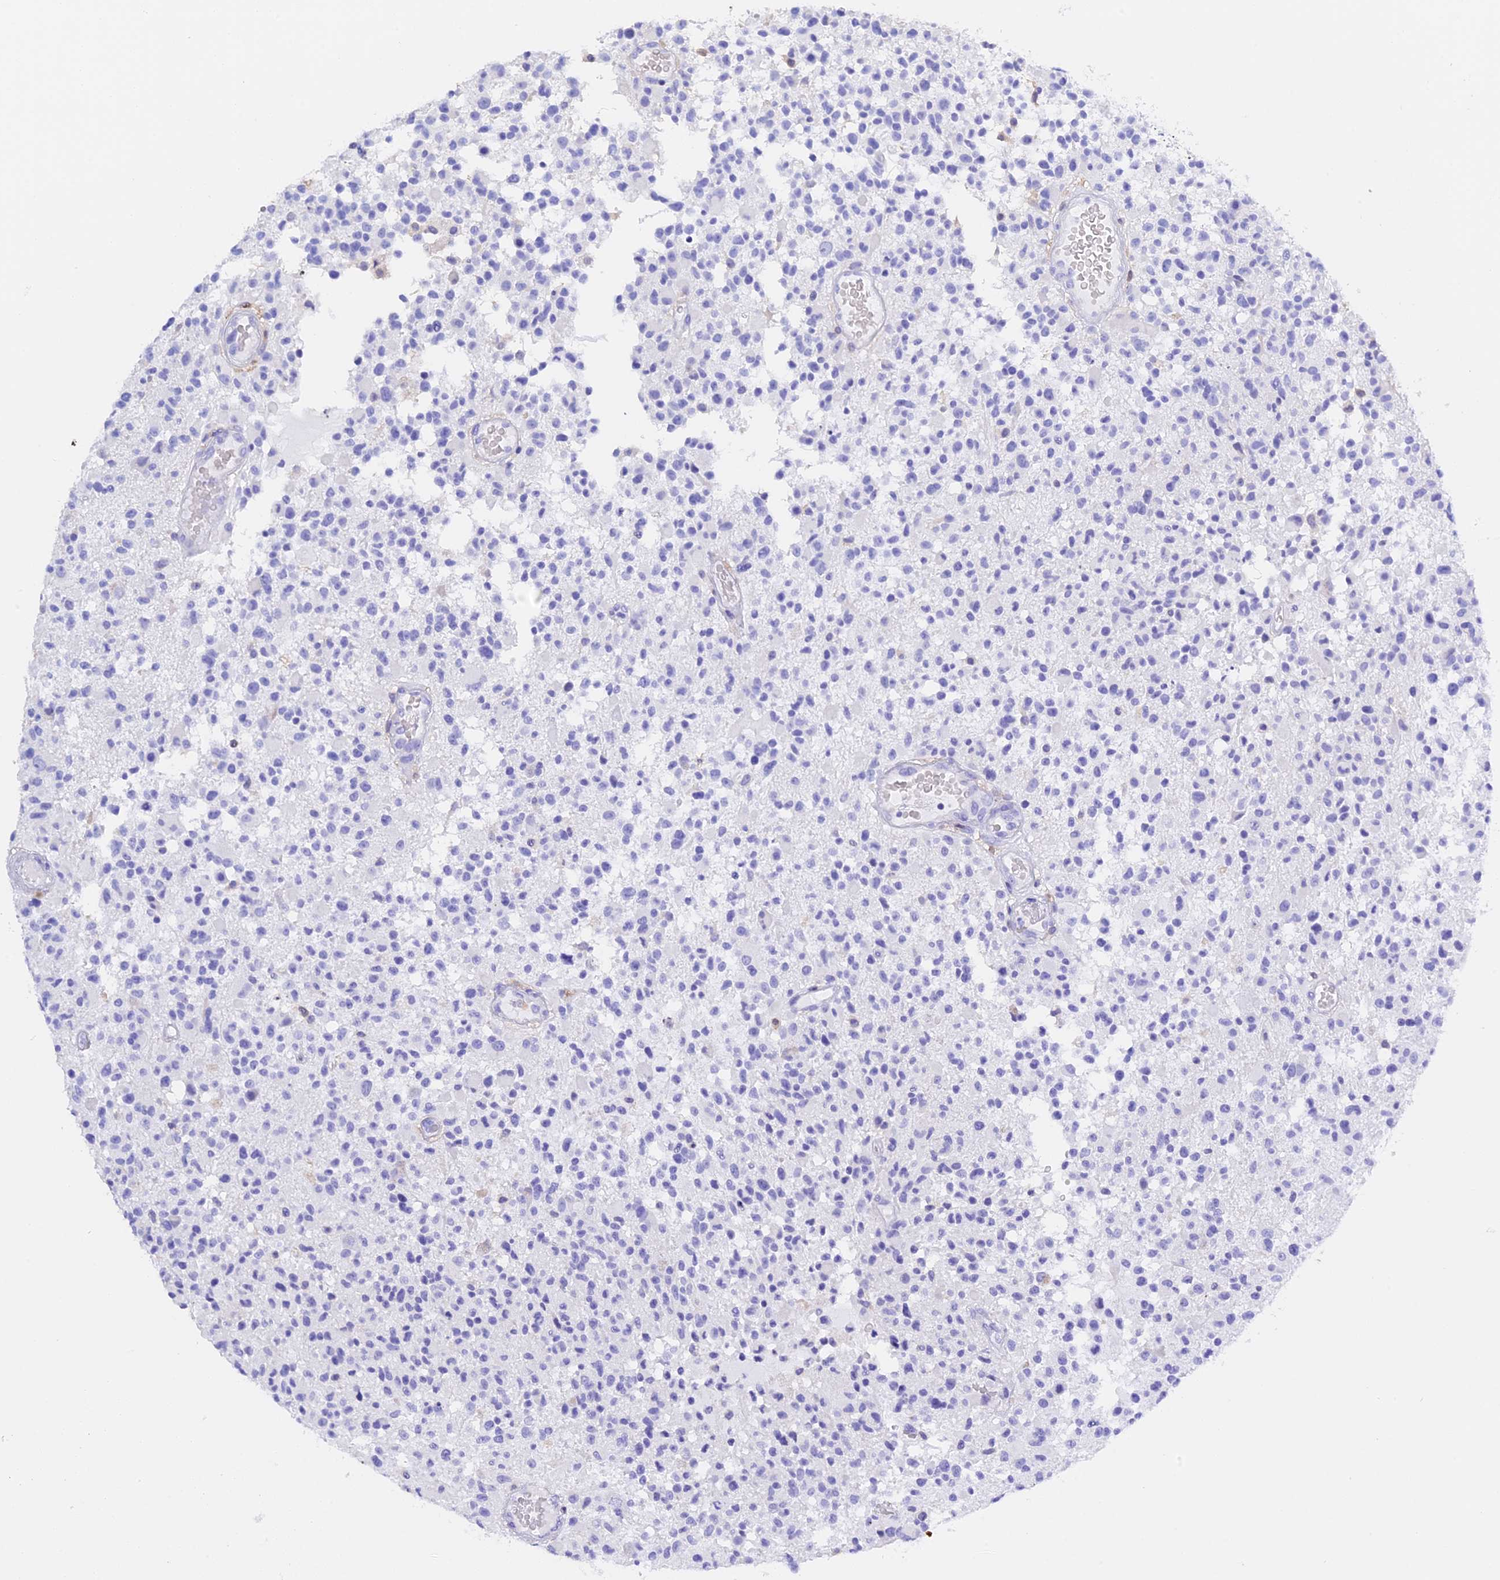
{"staining": {"intensity": "negative", "quantity": "none", "location": "none"}, "tissue": "glioma", "cell_type": "Tumor cells", "image_type": "cancer", "snomed": [{"axis": "morphology", "description": "Glioma, malignant, High grade"}, {"axis": "morphology", "description": "Glioblastoma, NOS"}, {"axis": "topography", "description": "Brain"}], "caption": "Immunohistochemistry (IHC) image of neoplastic tissue: glioma stained with DAB shows no significant protein expression in tumor cells.", "gene": "CLC", "patient": {"sex": "male", "age": 60}}